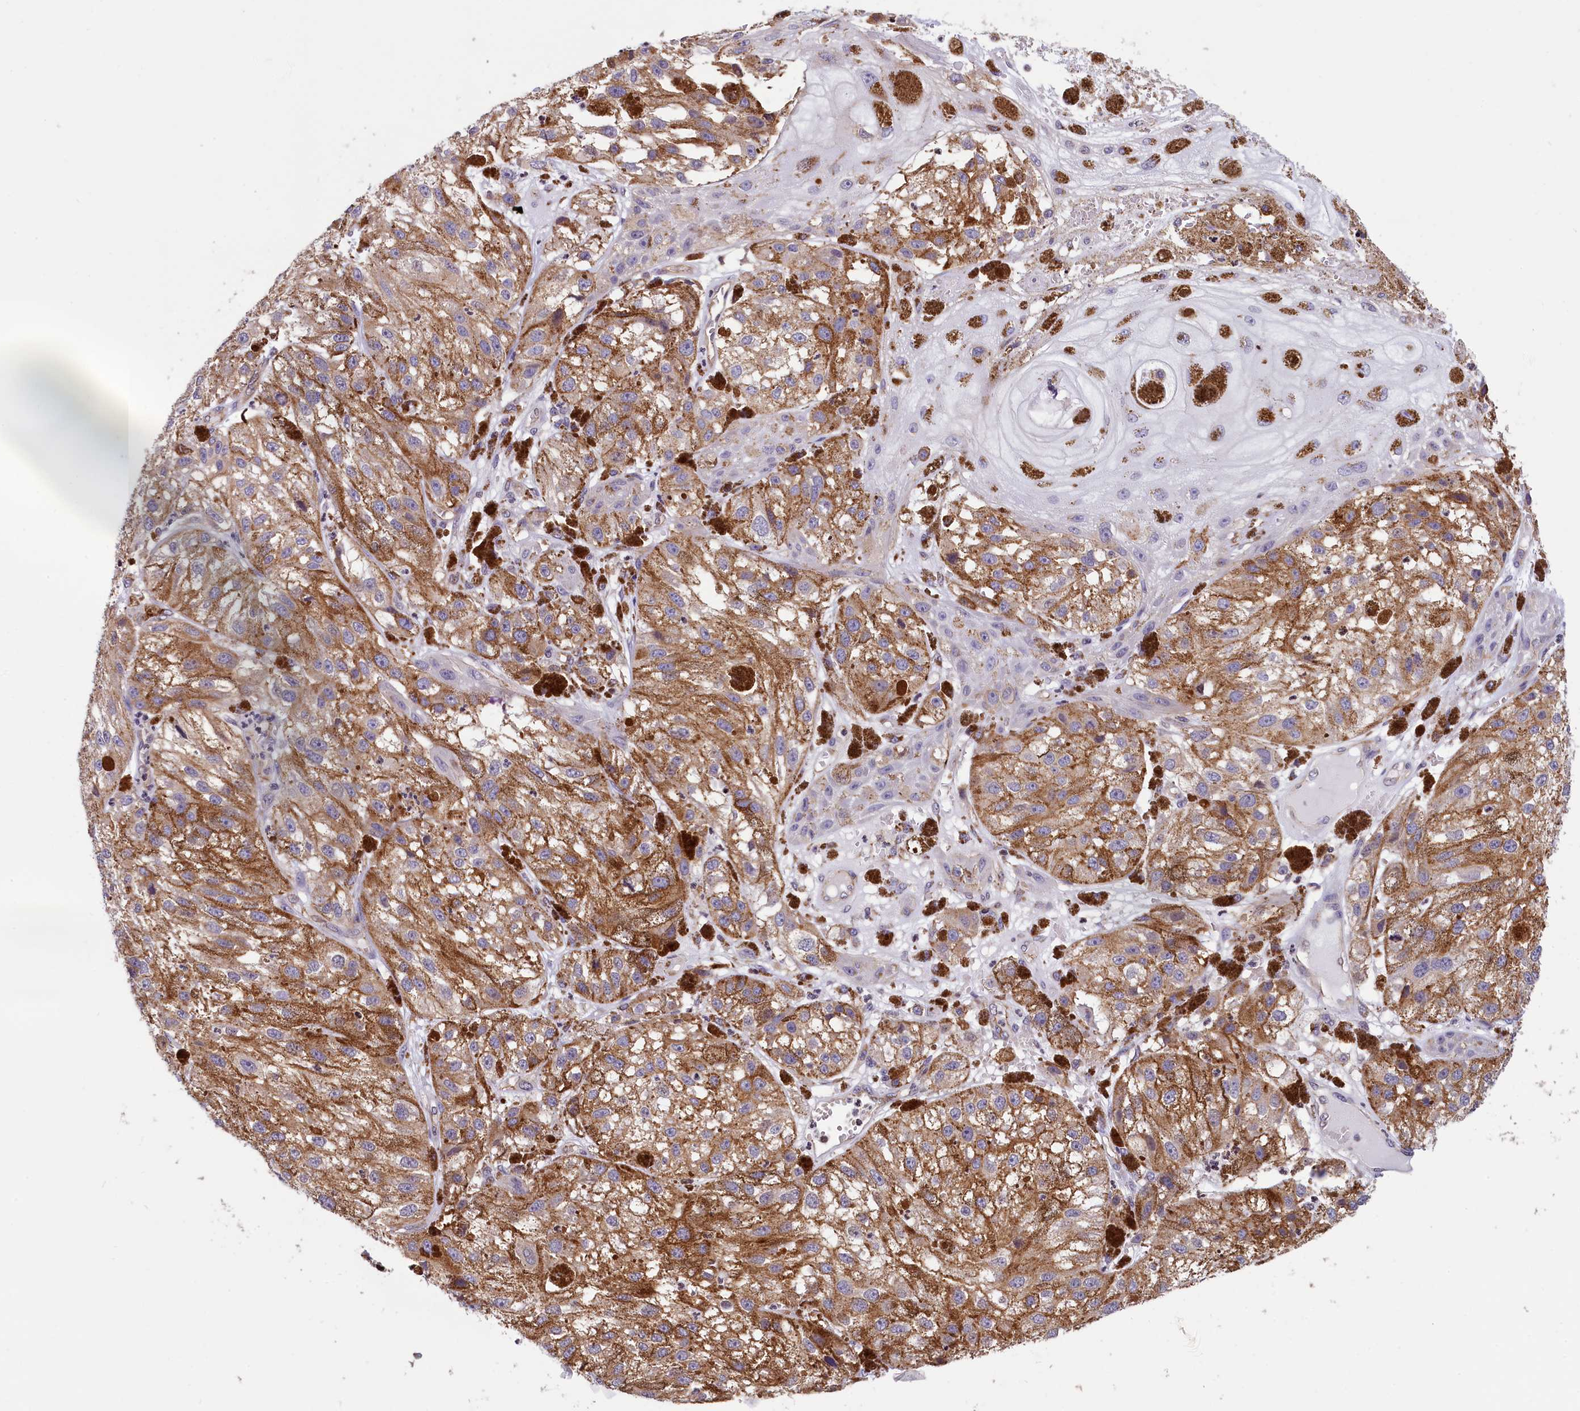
{"staining": {"intensity": "moderate", "quantity": ">75%", "location": "cytoplasmic/membranous"}, "tissue": "melanoma", "cell_type": "Tumor cells", "image_type": "cancer", "snomed": [{"axis": "morphology", "description": "Malignant melanoma, NOS"}, {"axis": "topography", "description": "Skin"}], "caption": "Melanoma was stained to show a protein in brown. There is medium levels of moderate cytoplasmic/membranous expression in approximately >75% of tumor cells.", "gene": "ZNF2", "patient": {"sex": "male", "age": 88}}